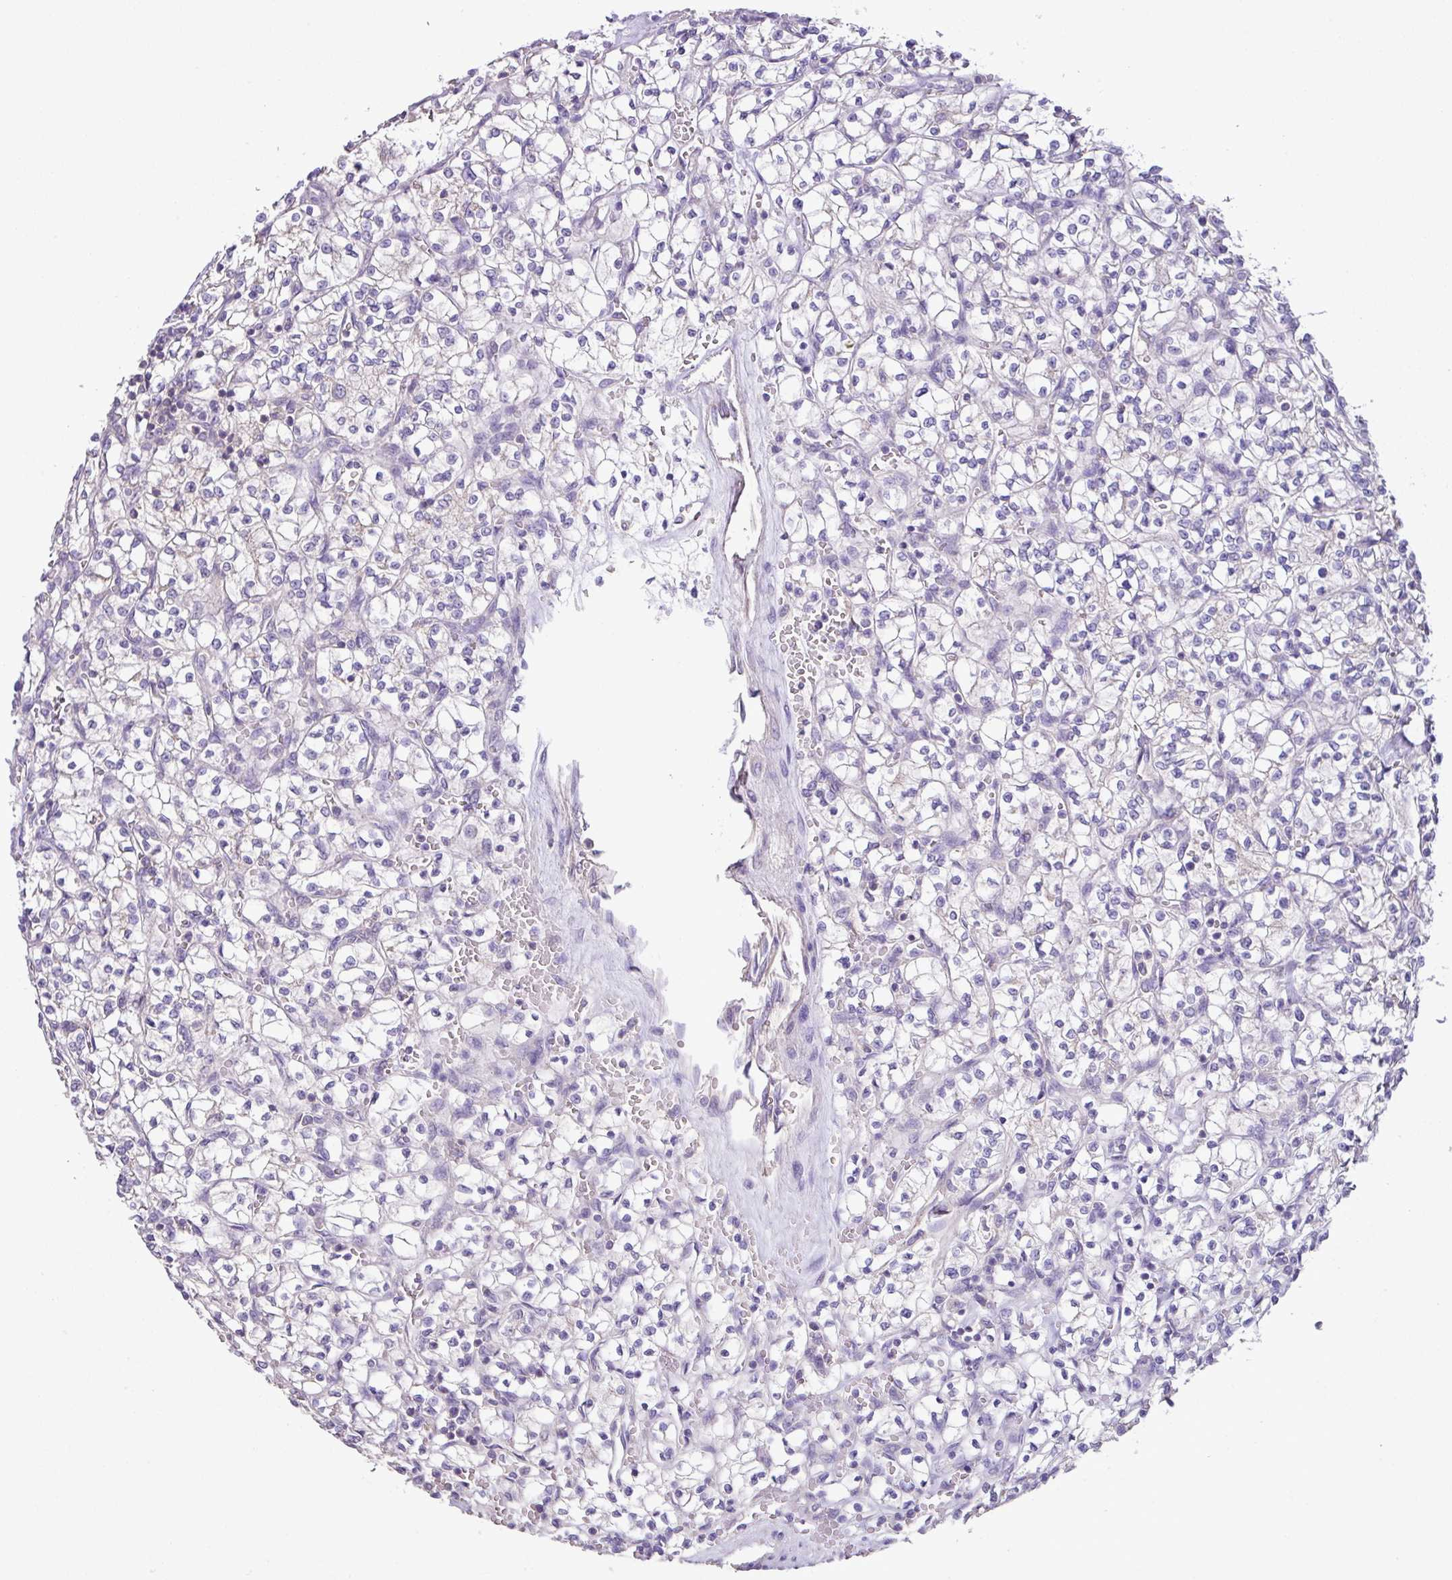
{"staining": {"intensity": "negative", "quantity": "none", "location": "none"}, "tissue": "renal cancer", "cell_type": "Tumor cells", "image_type": "cancer", "snomed": [{"axis": "morphology", "description": "Adenocarcinoma, NOS"}, {"axis": "topography", "description": "Kidney"}], "caption": "Immunohistochemical staining of human renal adenocarcinoma displays no significant positivity in tumor cells.", "gene": "AGR3", "patient": {"sex": "female", "age": 64}}